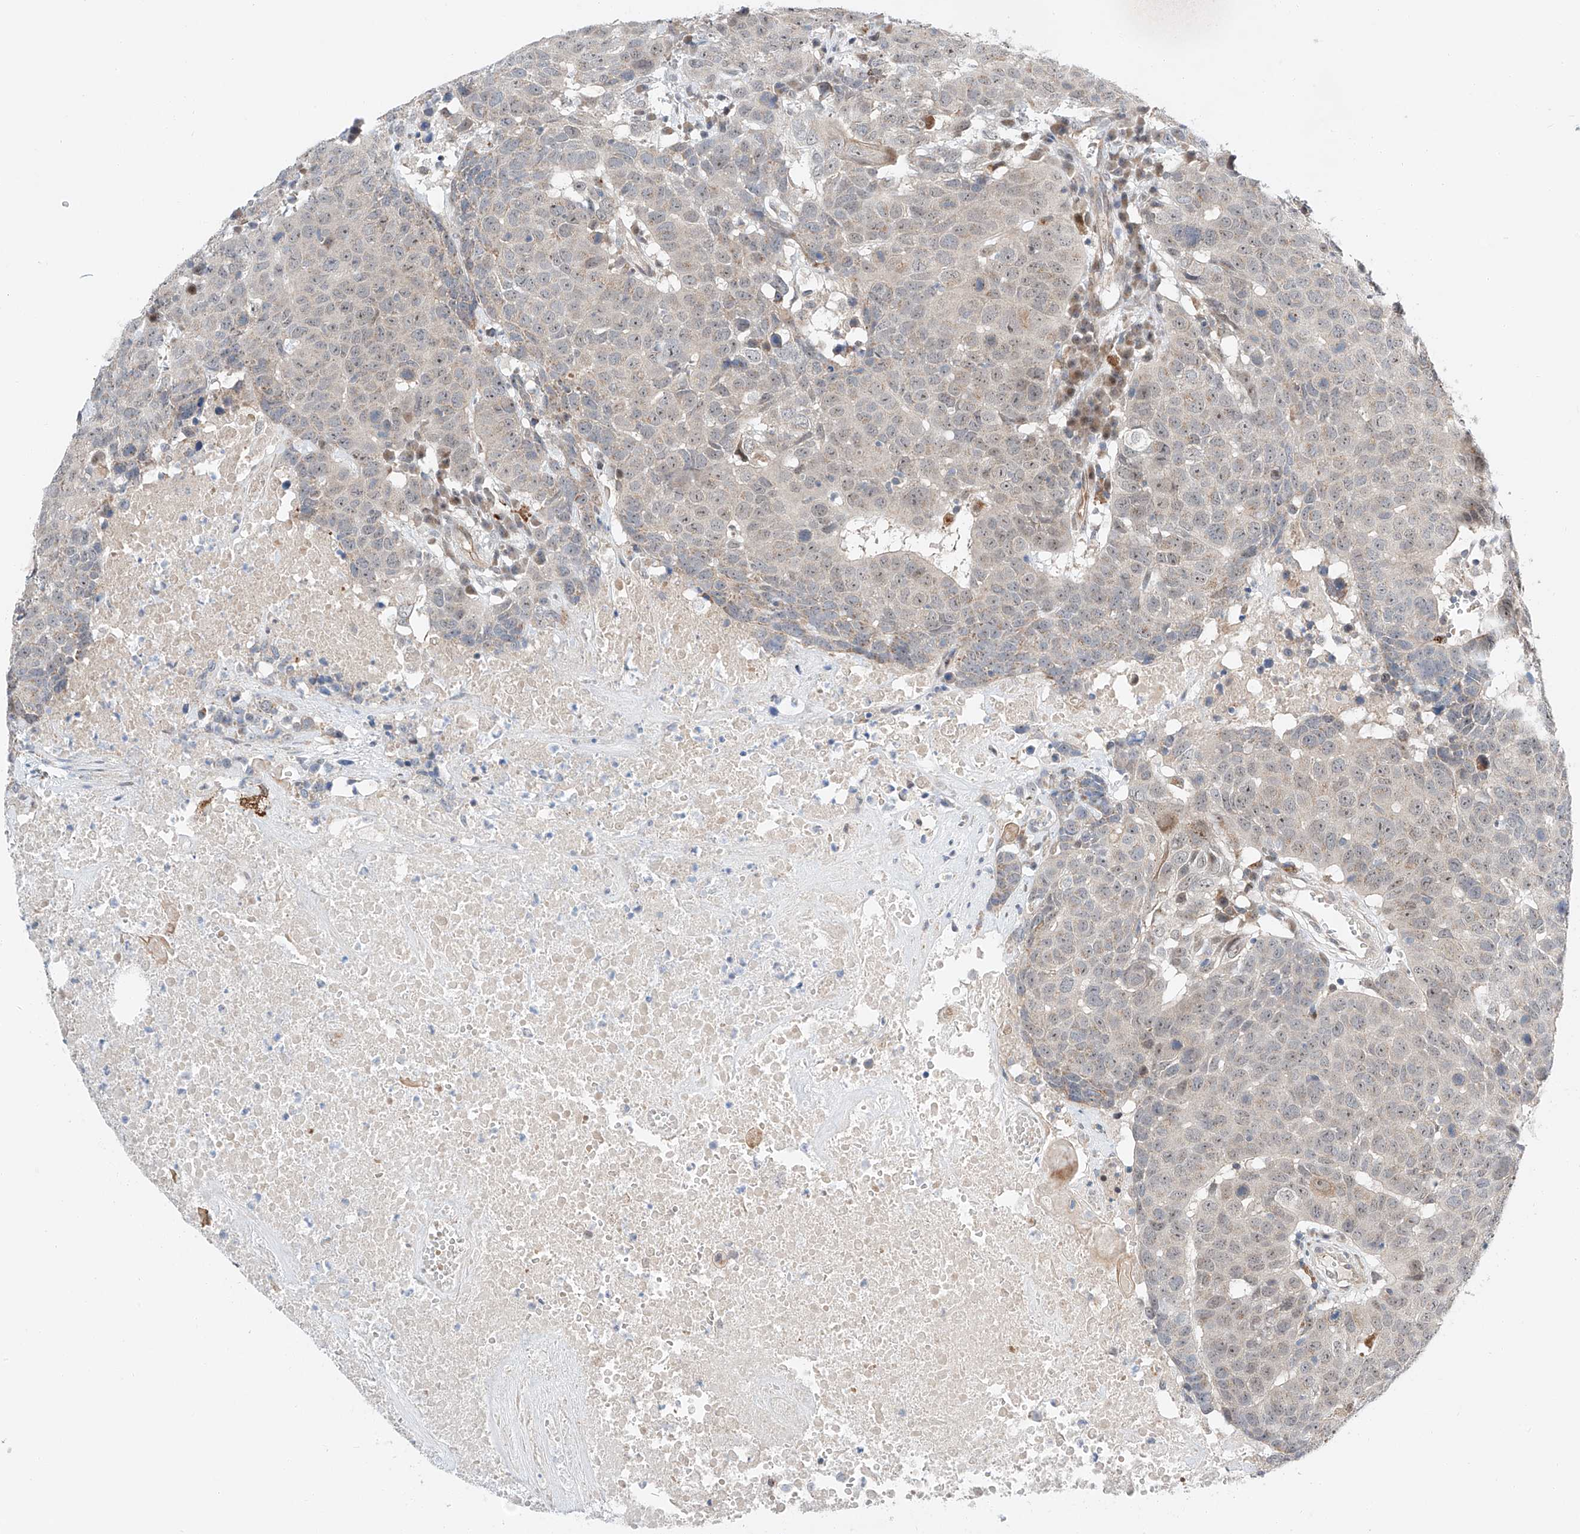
{"staining": {"intensity": "weak", "quantity": "<25%", "location": "nuclear"}, "tissue": "head and neck cancer", "cell_type": "Tumor cells", "image_type": "cancer", "snomed": [{"axis": "morphology", "description": "Squamous cell carcinoma, NOS"}, {"axis": "topography", "description": "Head-Neck"}], "caption": "The IHC histopathology image has no significant positivity in tumor cells of head and neck cancer (squamous cell carcinoma) tissue.", "gene": "CLDND1", "patient": {"sex": "male", "age": 66}}